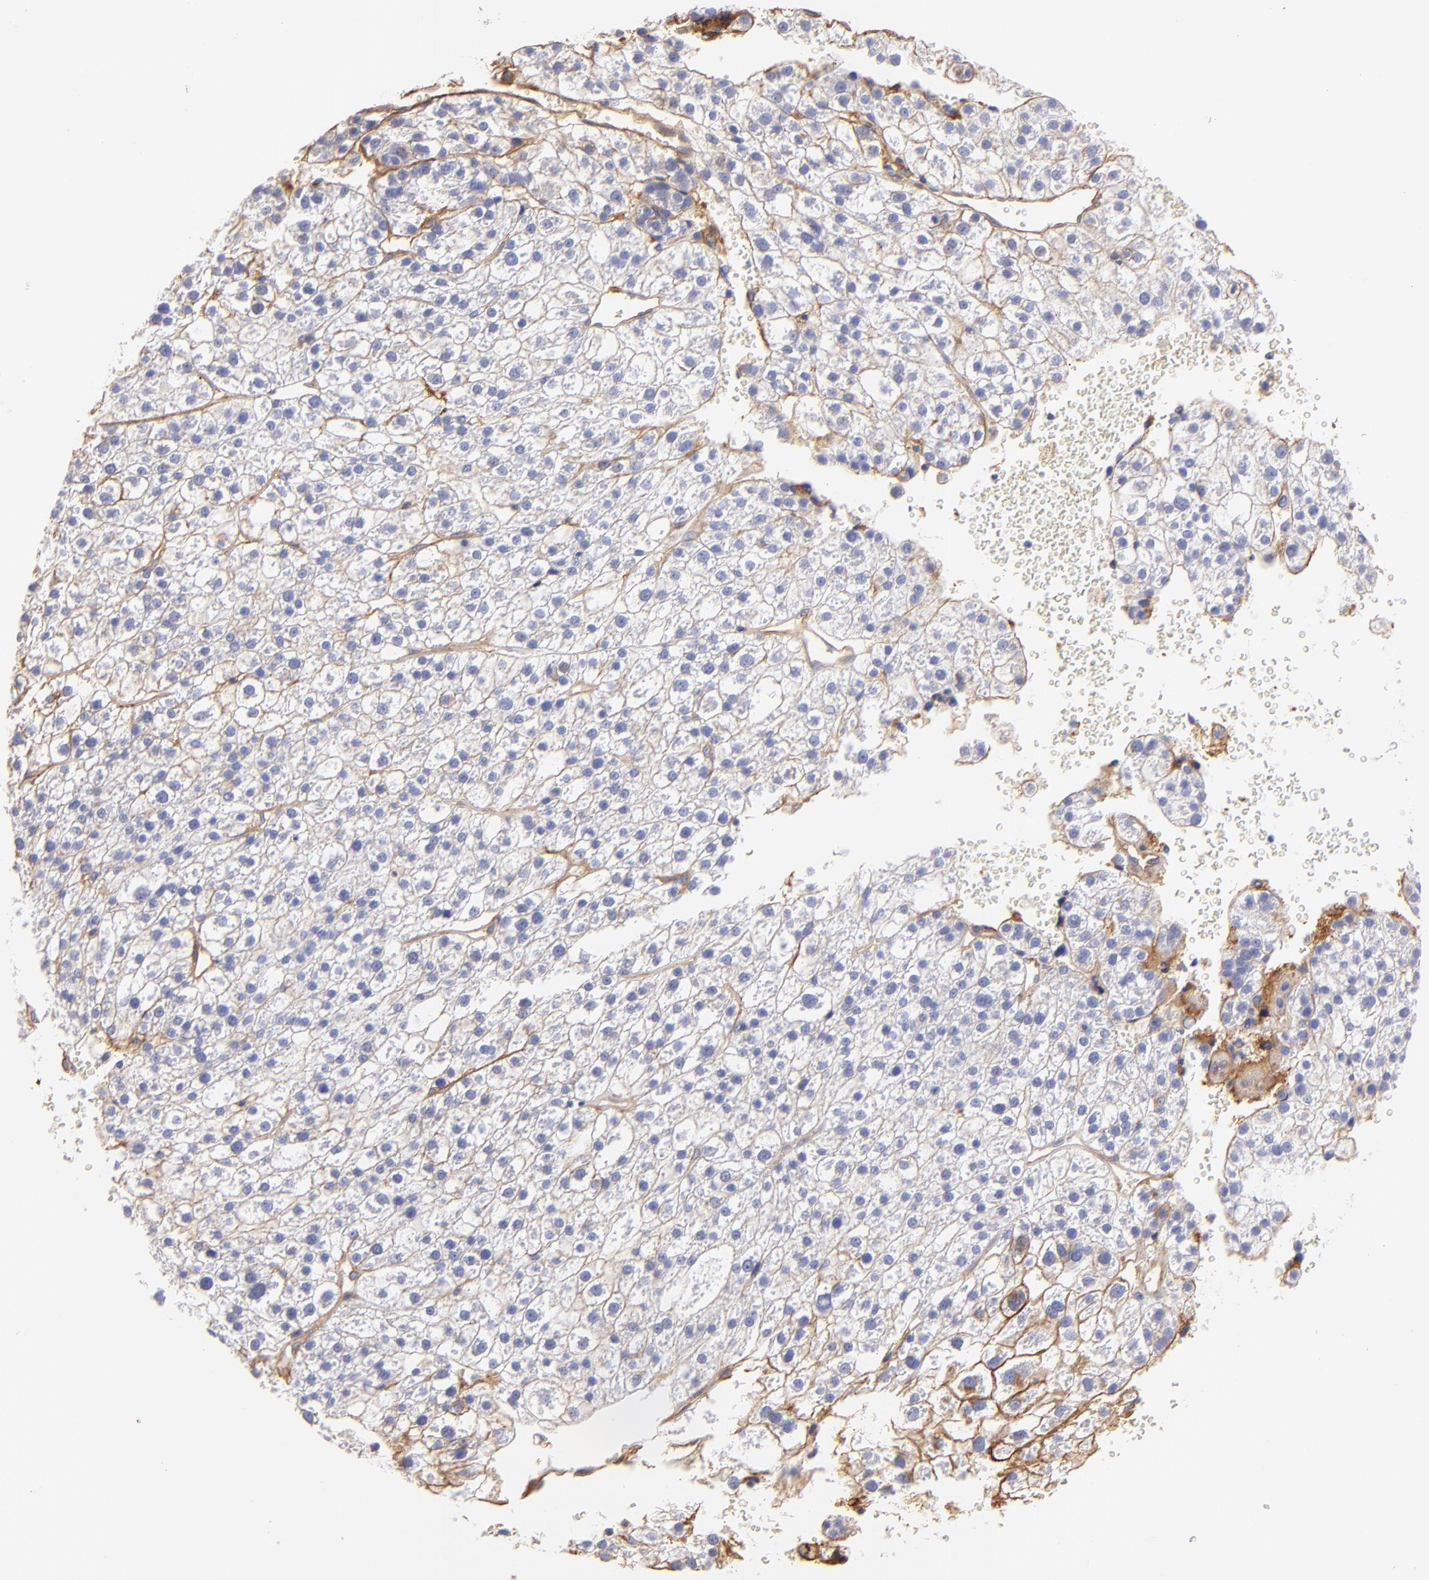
{"staining": {"intensity": "negative", "quantity": "none", "location": "none"}, "tissue": "liver cancer", "cell_type": "Tumor cells", "image_type": "cancer", "snomed": [{"axis": "morphology", "description": "Carcinoma, Hepatocellular, NOS"}, {"axis": "topography", "description": "Liver"}], "caption": "Immunohistochemistry photomicrograph of neoplastic tissue: liver cancer (hepatocellular carcinoma) stained with DAB (3,3'-diaminobenzidine) shows no significant protein staining in tumor cells.", "gene": "CD151", "patient": {"sex": "female", "age": 85}}